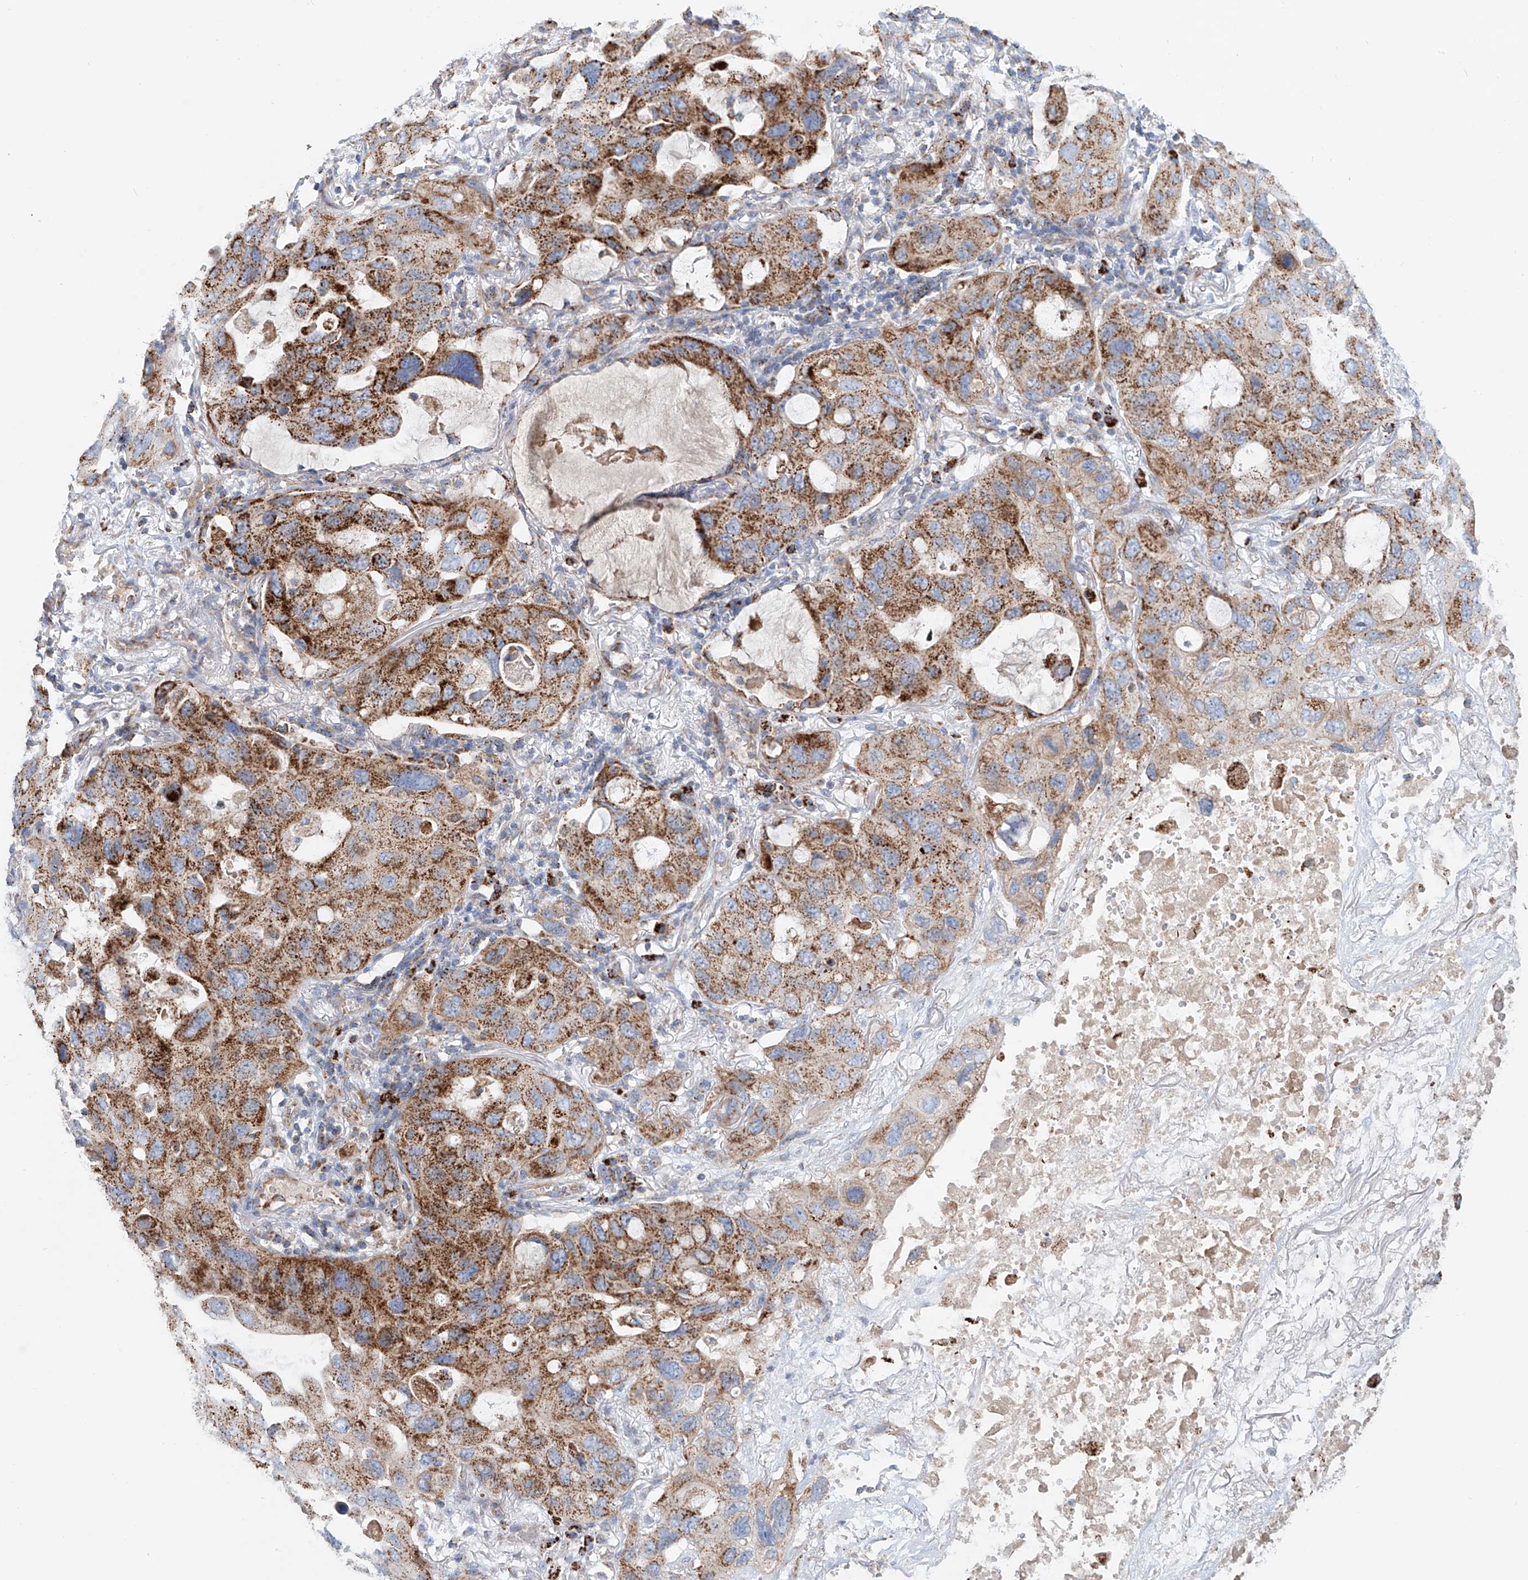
{"staining": {"intensity": "moderate", "quantity": ">75%", "location": "cytoplasmic/membranous"}, "tissue": "lung cancer", "cell_type": "Tumor cells", "image_type": "cancer", "snomed": [{"axis": "morphology", "description": "Squamous cell carcinoma, NOS"}, {"axis": "topography", "description": "Lung"}], "caption": "Protein staining reveals moderate cytoplasmic/membranous positivity in about >75% of tumor cells in lung cancer (squamous cell carcinoma).", "gene": "CARD10", "patient": {"sex": "female", "age": 73}}